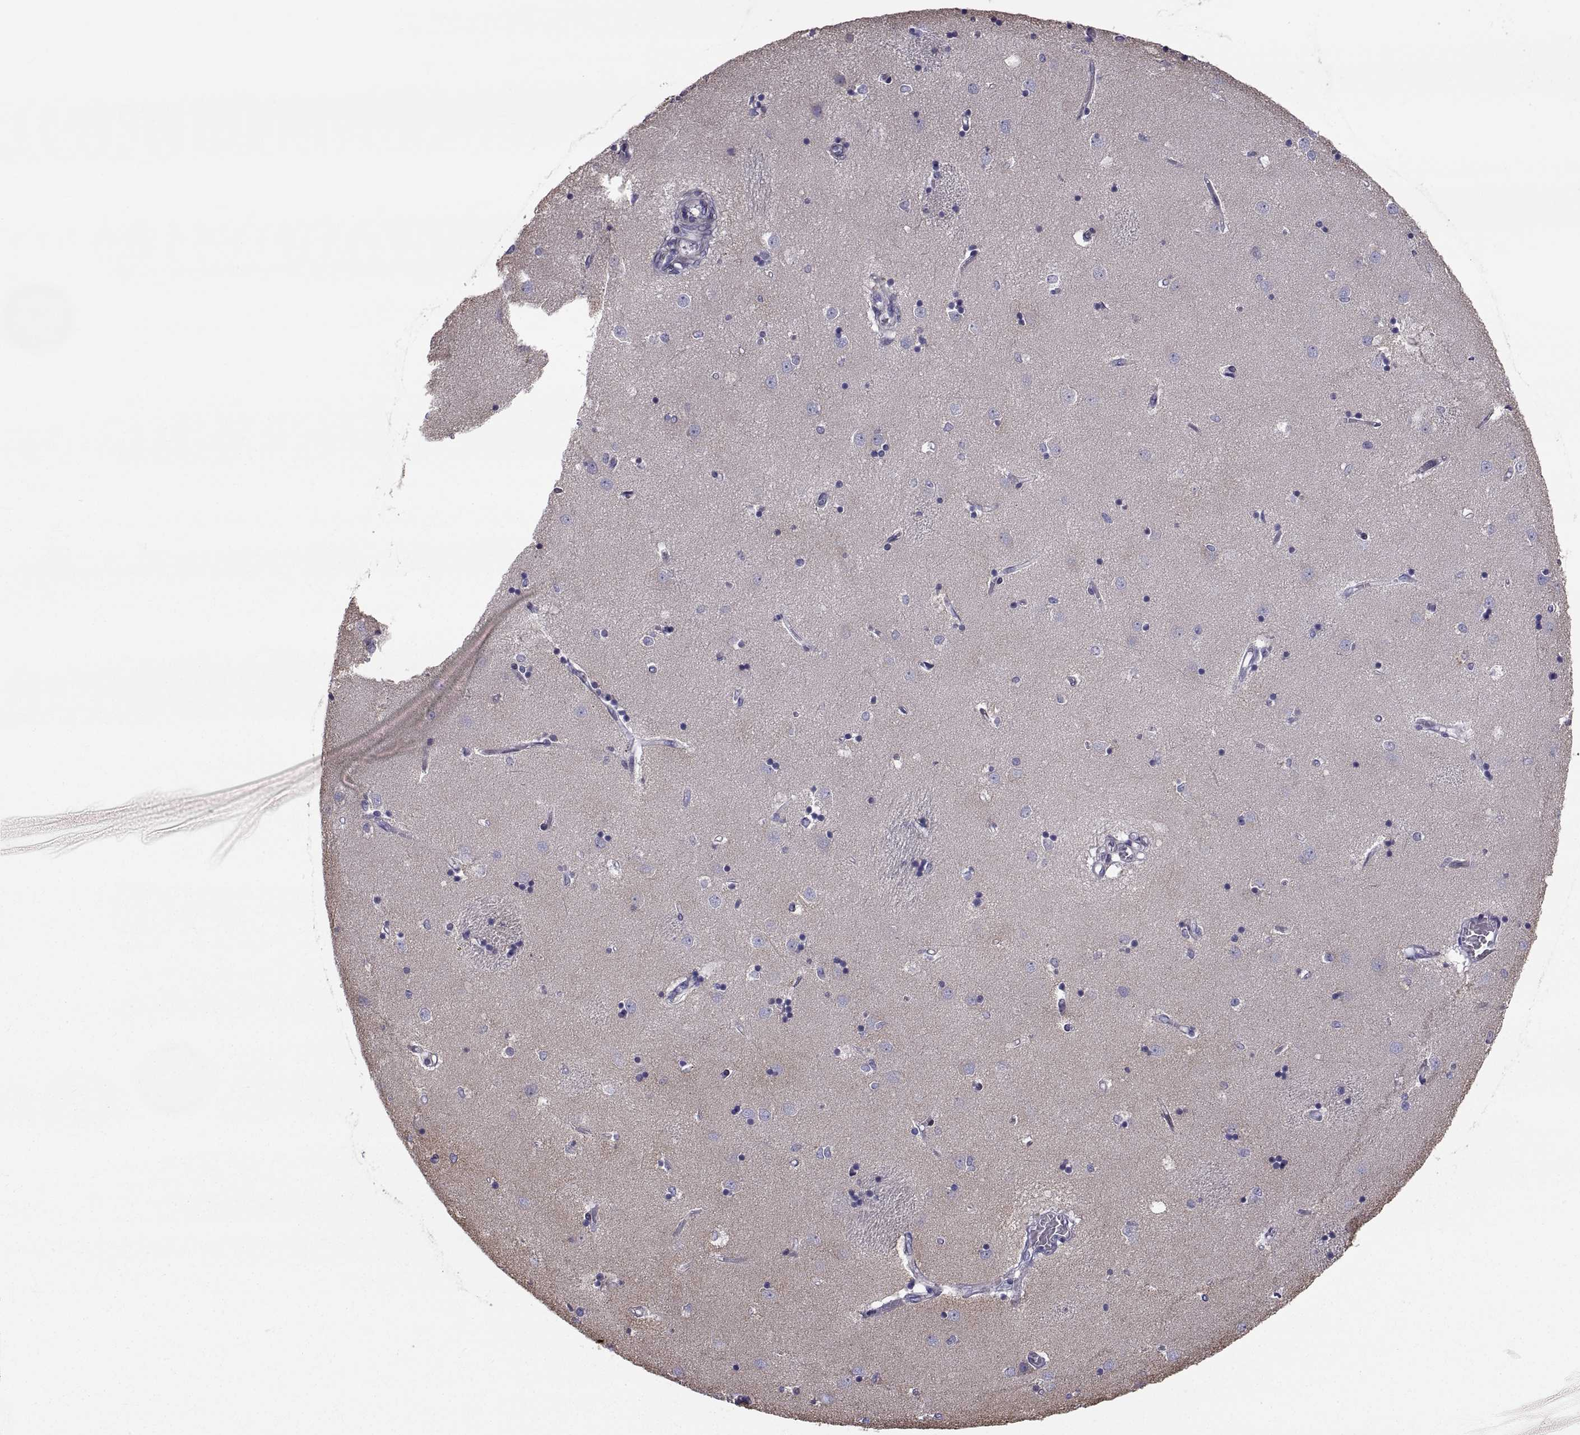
{"staining": {"intensity": "negative", "quantity": "none", "location": "none"}, "tissue": "caudate", "cell_type": "Glial cells", "image_type": "normal", "snomed": [{"axis": "morphology", "description": "Normal tissue, NOS"}, {"axis": "topography", "description": "Lateral ventricle wall"}], "caption": "The histopathology image shows no significant staining in glial cells of caudate.", "gene": "ANO1", "patient": {"sex": "male", "age": 54}}